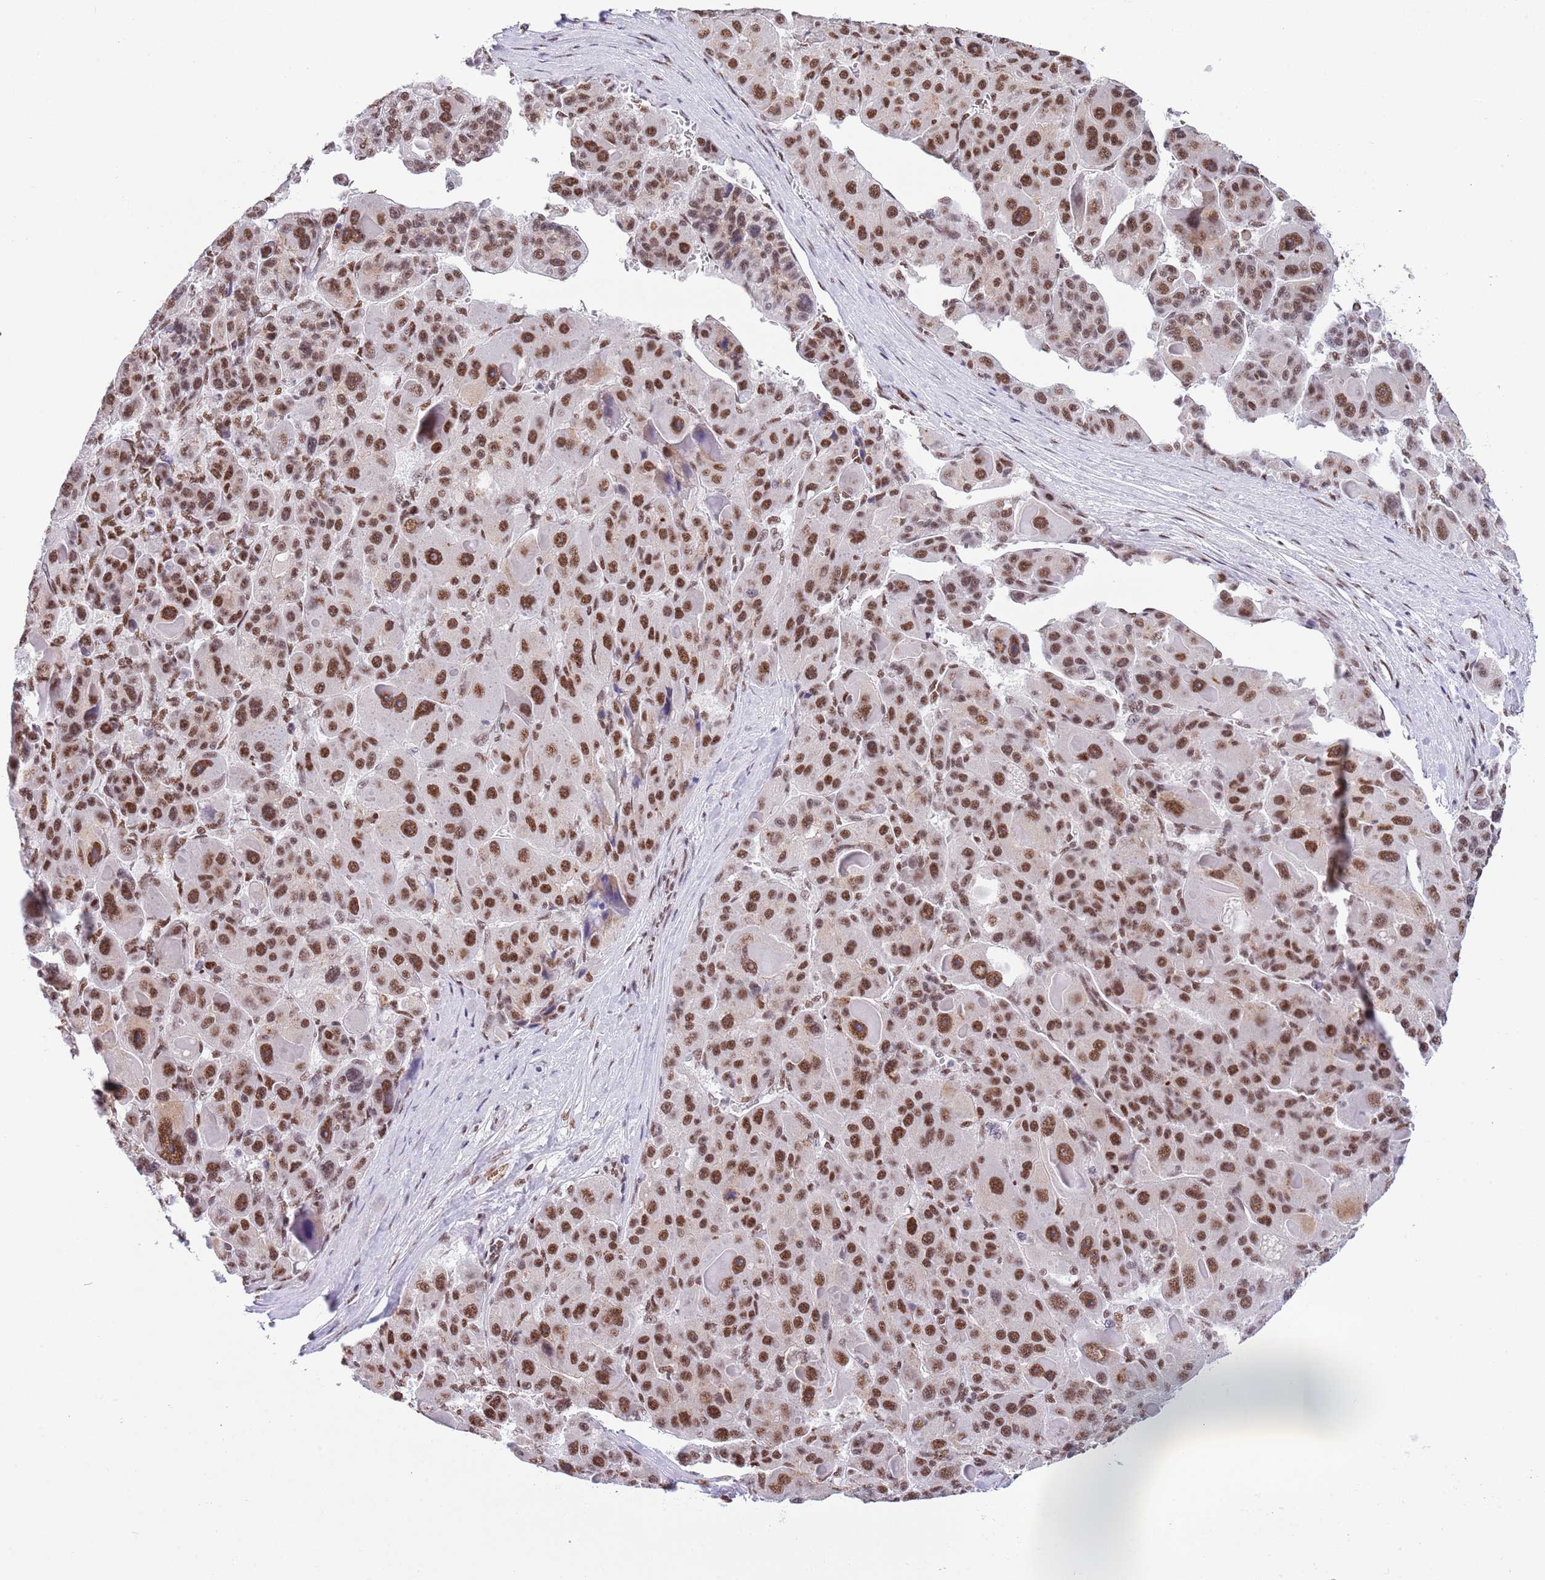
{"staining": {"intensity": "strong", "quantity": ">75%", "location": "nuclear"}, "tissue": "liver cancer", "cell_type": "Tumor cells", "image_type": "cancer", "snomed": [{"axis": "morphology", "description": "Carcinoma, Hepatocellular, NOS"}, {"axis": "topography", "description": "Liver"}], "caption": "Strong nuclear expression is appreciated in approximately >75% of tumor cells in hepatocellular carcinoma (liver). (brown staining indicates protein expression, while blue staining denotes nuclei).", "gene": "SF3A2", "patient": {"sex": "male", "age": 76}}